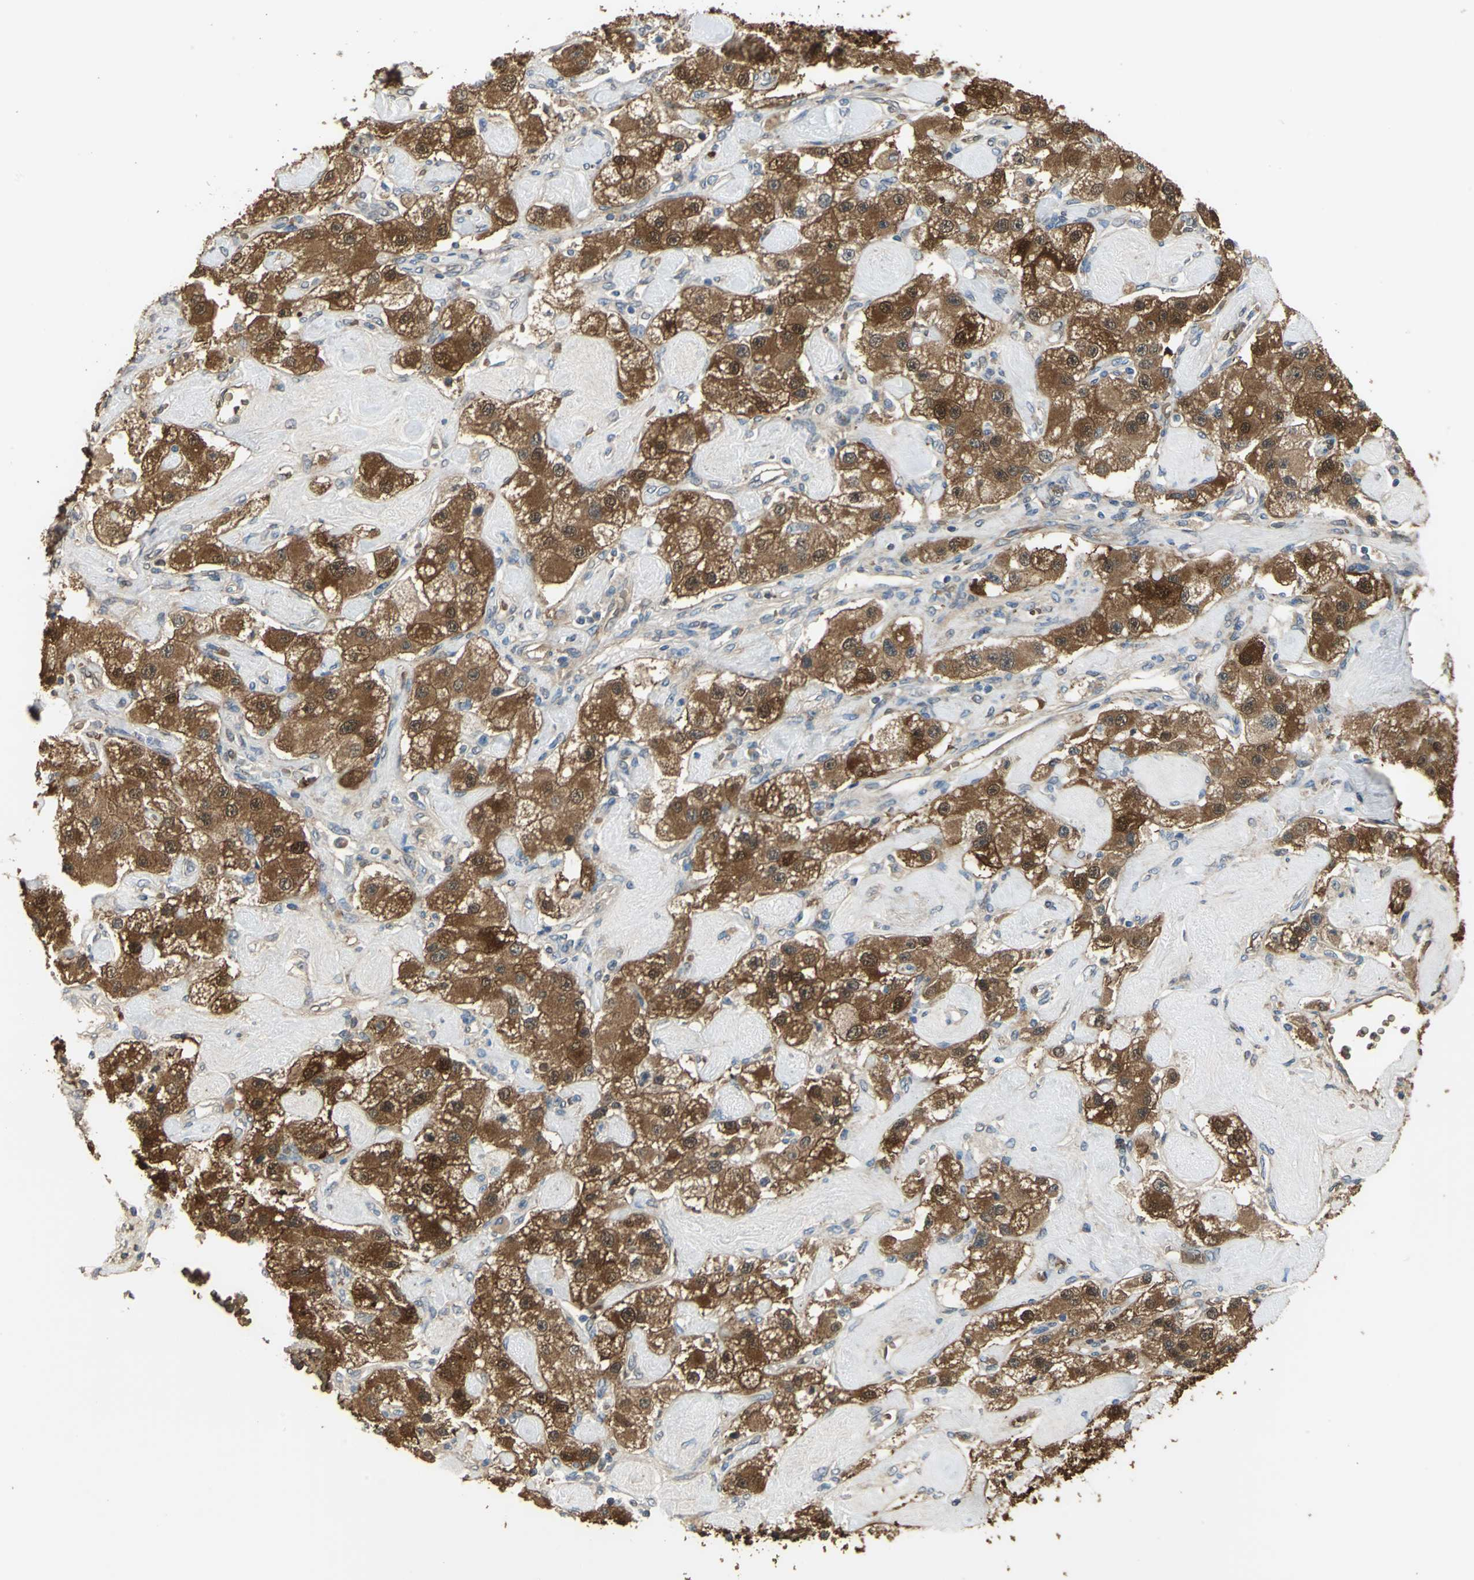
{"staining": {"intensity": "strong", "quantity": ">75%", "location": "cytoplasmic/membranous,nuclear"}, "tissue": "carcinoid", "cell_type": "Tumor cells", "image_type": "cancer", "snomed": [{"axis": "morphology", "description": "Carcinoid, malignant, NOS"}, {"axis": "topography", "description": "Pancreas"}], "caption": "Immunohistochemistry (DAB (3,3'-diaminobenzidine)) staining of human carcinoid shows strong cytoplasmic/membranous and nuclear protein expression in approximately >75% of tumor cells.", "gene": "DDAH1", "patient": {"sex": "male", "age": 41}}